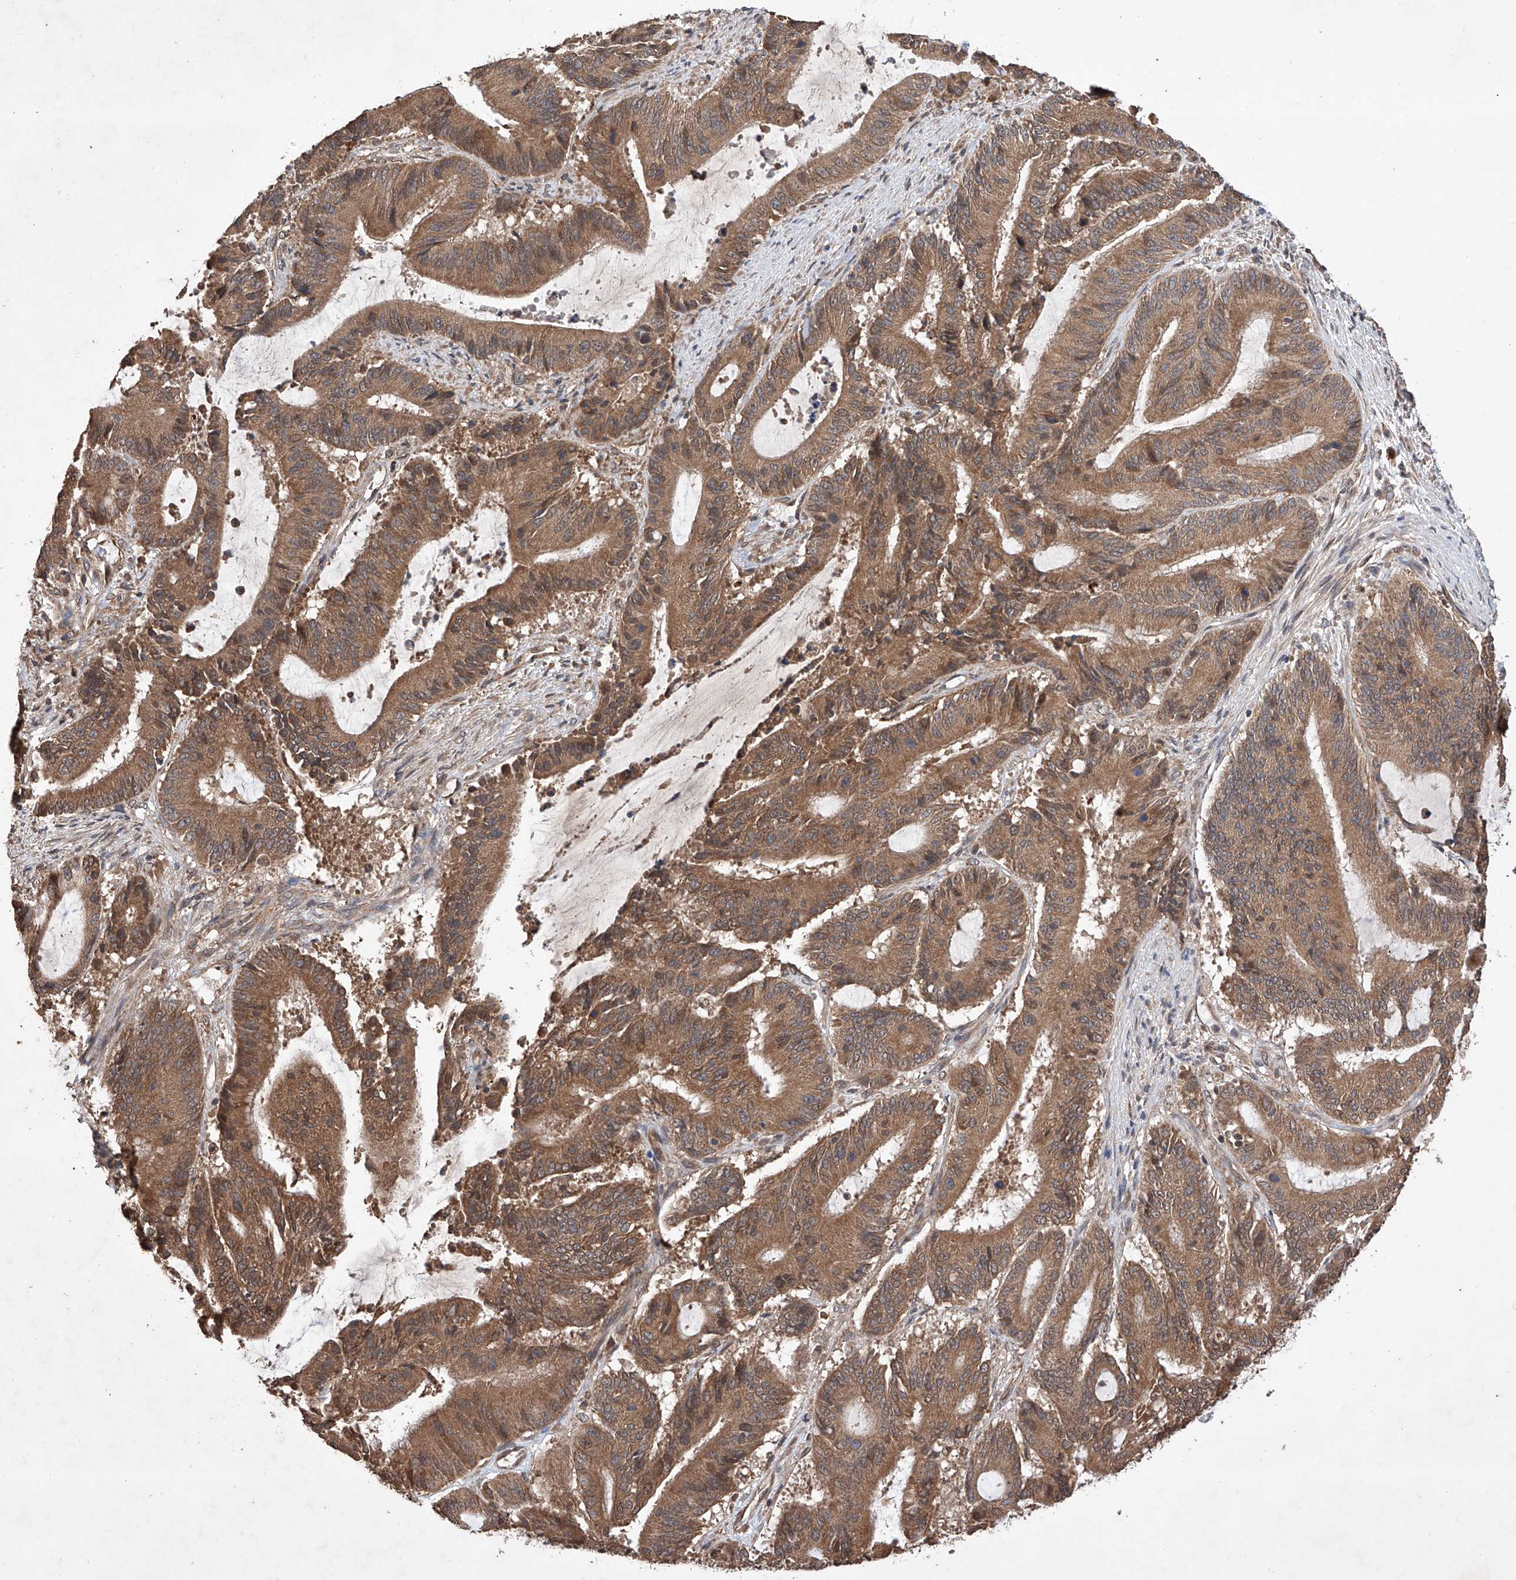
{"staining": {"intensity": "moderate", "quantity": ">75%", "location": "cytoplasmic/membranous"}, "tissue": "liver cancer", "cell_type": "Tumor cells", "image_type": "cancer", "snomed": [{"axis": "morphology", "description": "Normal tissue, NOS"}, {"axis": "morphology", "description": "Cholangiocarcinoma"}, {"axis": "topography", "description": "Liver"}, {"axis": "topography", "description": "Peripheral nerve tissue"}], "caption": "Immunohistochemistry (IHC) of liver cancer demonstrates medium levels of moderate cytoplasmic/membranous staining in approximately >75% of tumor cells.", "gene": "LURAP1", "patient": {"sex": "female", "age": 73}}